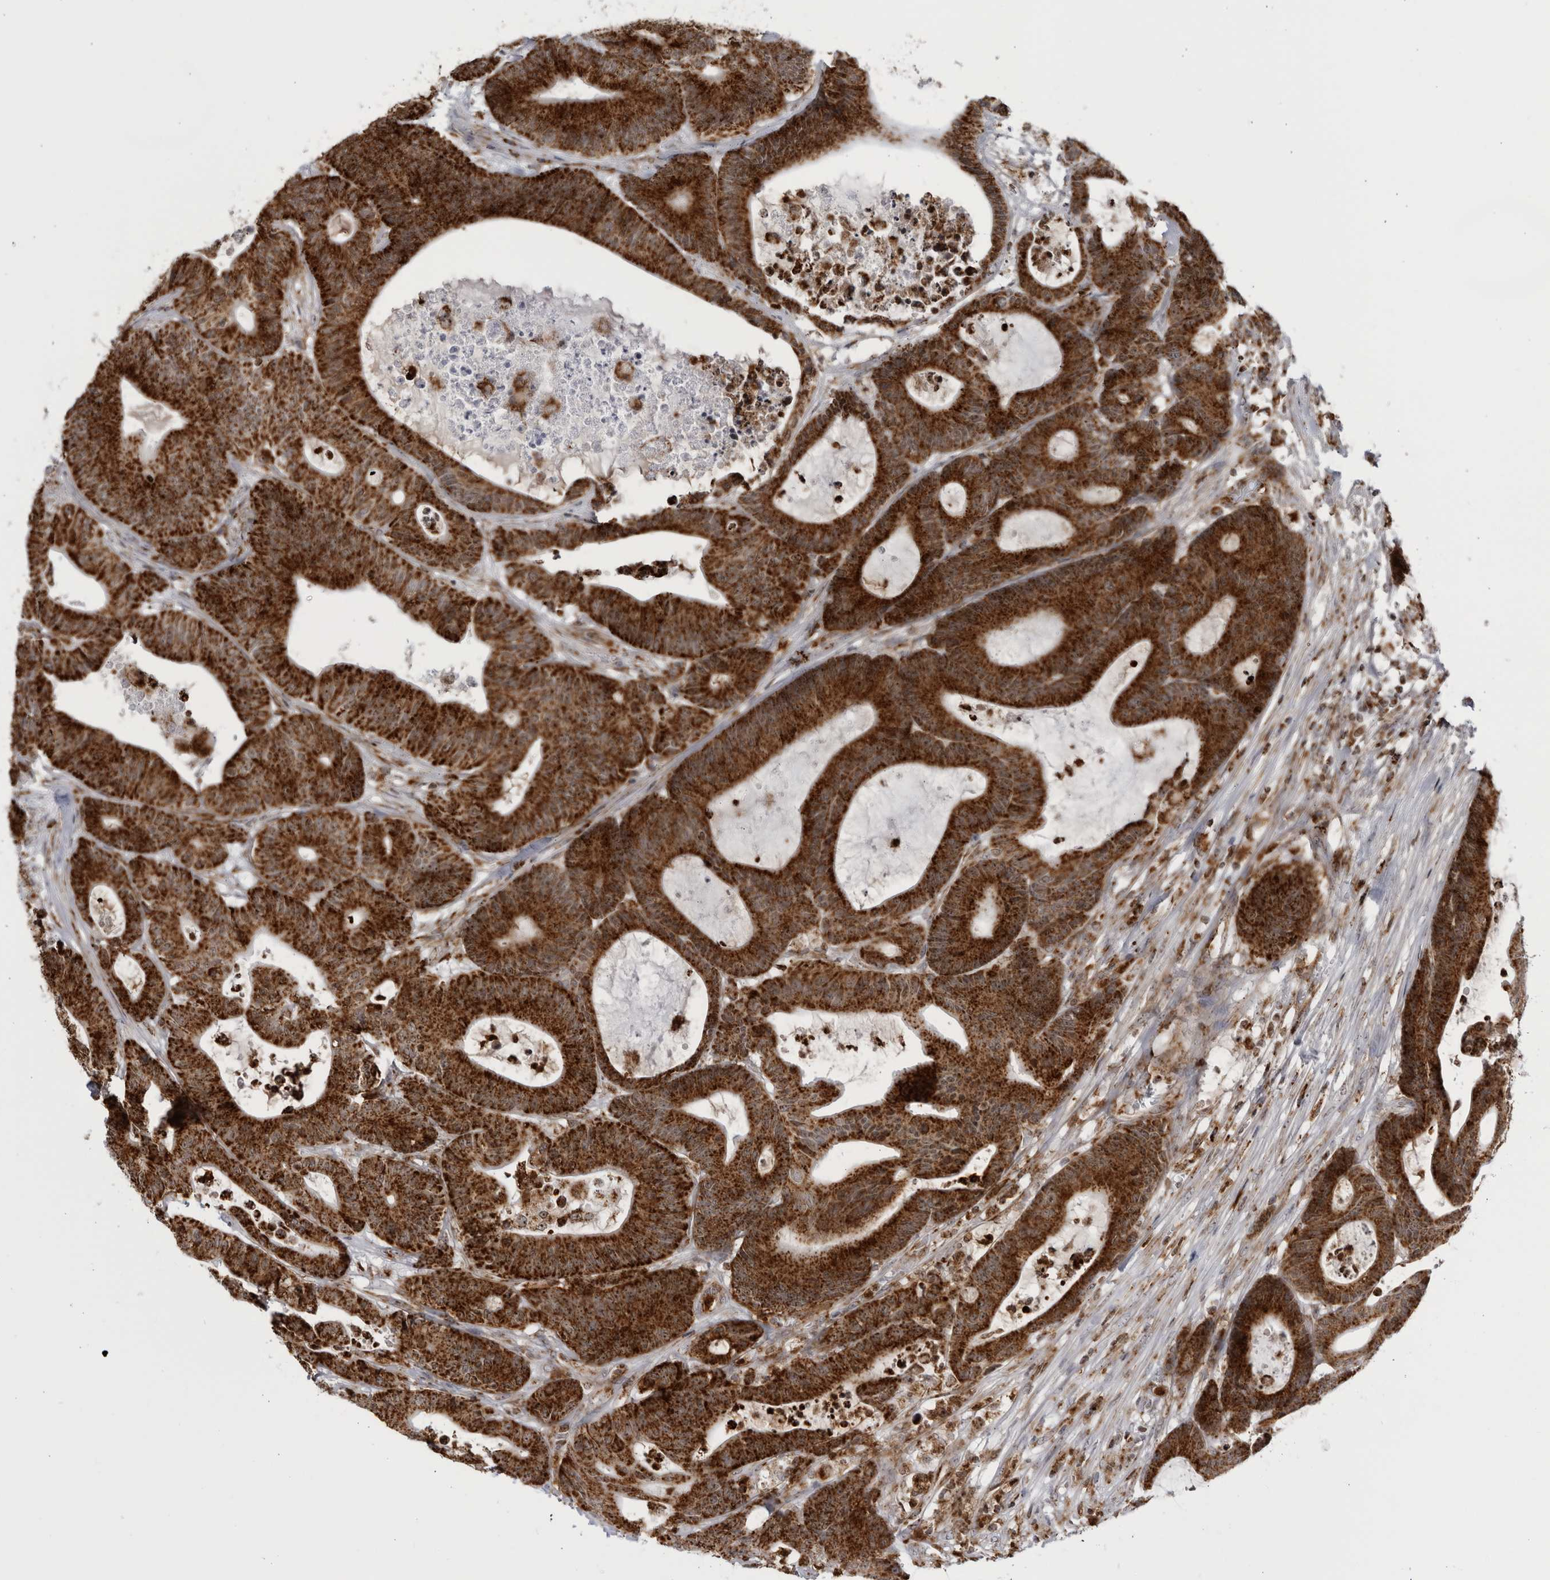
{"staining": {"intensity": "strong", "quantity": ">75%", "location": "cytoplasmic/membranous"}, "tissue": "colorectal cancer", "cell_type": "Tumor cells", "image_type": "cancer", "snomed": [{"axis": "morphology", "description": "Adenocarcinoma, NOS"}, {"axis": "topography", "description": "Colon"}], "caption": "Immunohistochemical staining of human colorectal cancer reveals strong cytoplasmic/membranous protein staining in about >75% of tumor cells.", "gene": "RBM34", "patient": {"sex": "female", "age": 84}}